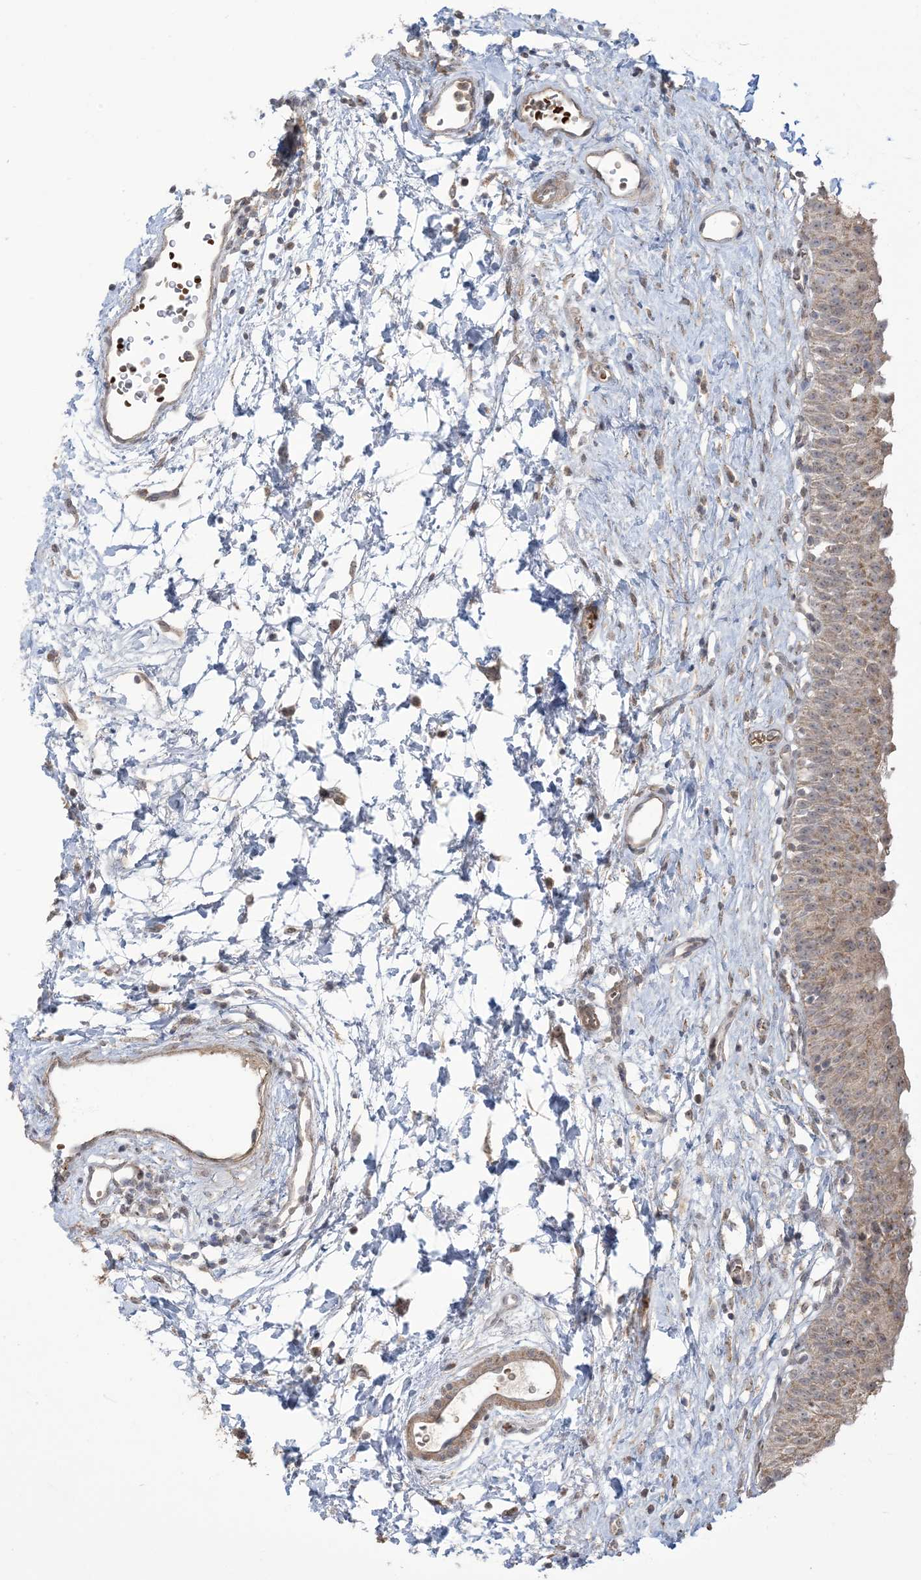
{"staining": {"intensity": "moderate", "quantity": "25%-75%", "location": "cytoplasmic/membranous"}, "tissue": "urinary bladder", "cell_type": "Urothelial cells", "image_type": "normal", "snomed": [{"axis": "morphology", "description": "Normal tissue, NOS"}, {"axis": "topography", "description": "Urinary bladder"}], "caption": "IHC (DAB (3,3'-diaminobenzidine)) staining of normal human urinary bladder demonstrates moderate cytoplasmic/membranous protein staining in about 25%-75% of urothelial cells.", "gene": "KLHL18", "patient": {"sex": "male", "age": 51}}